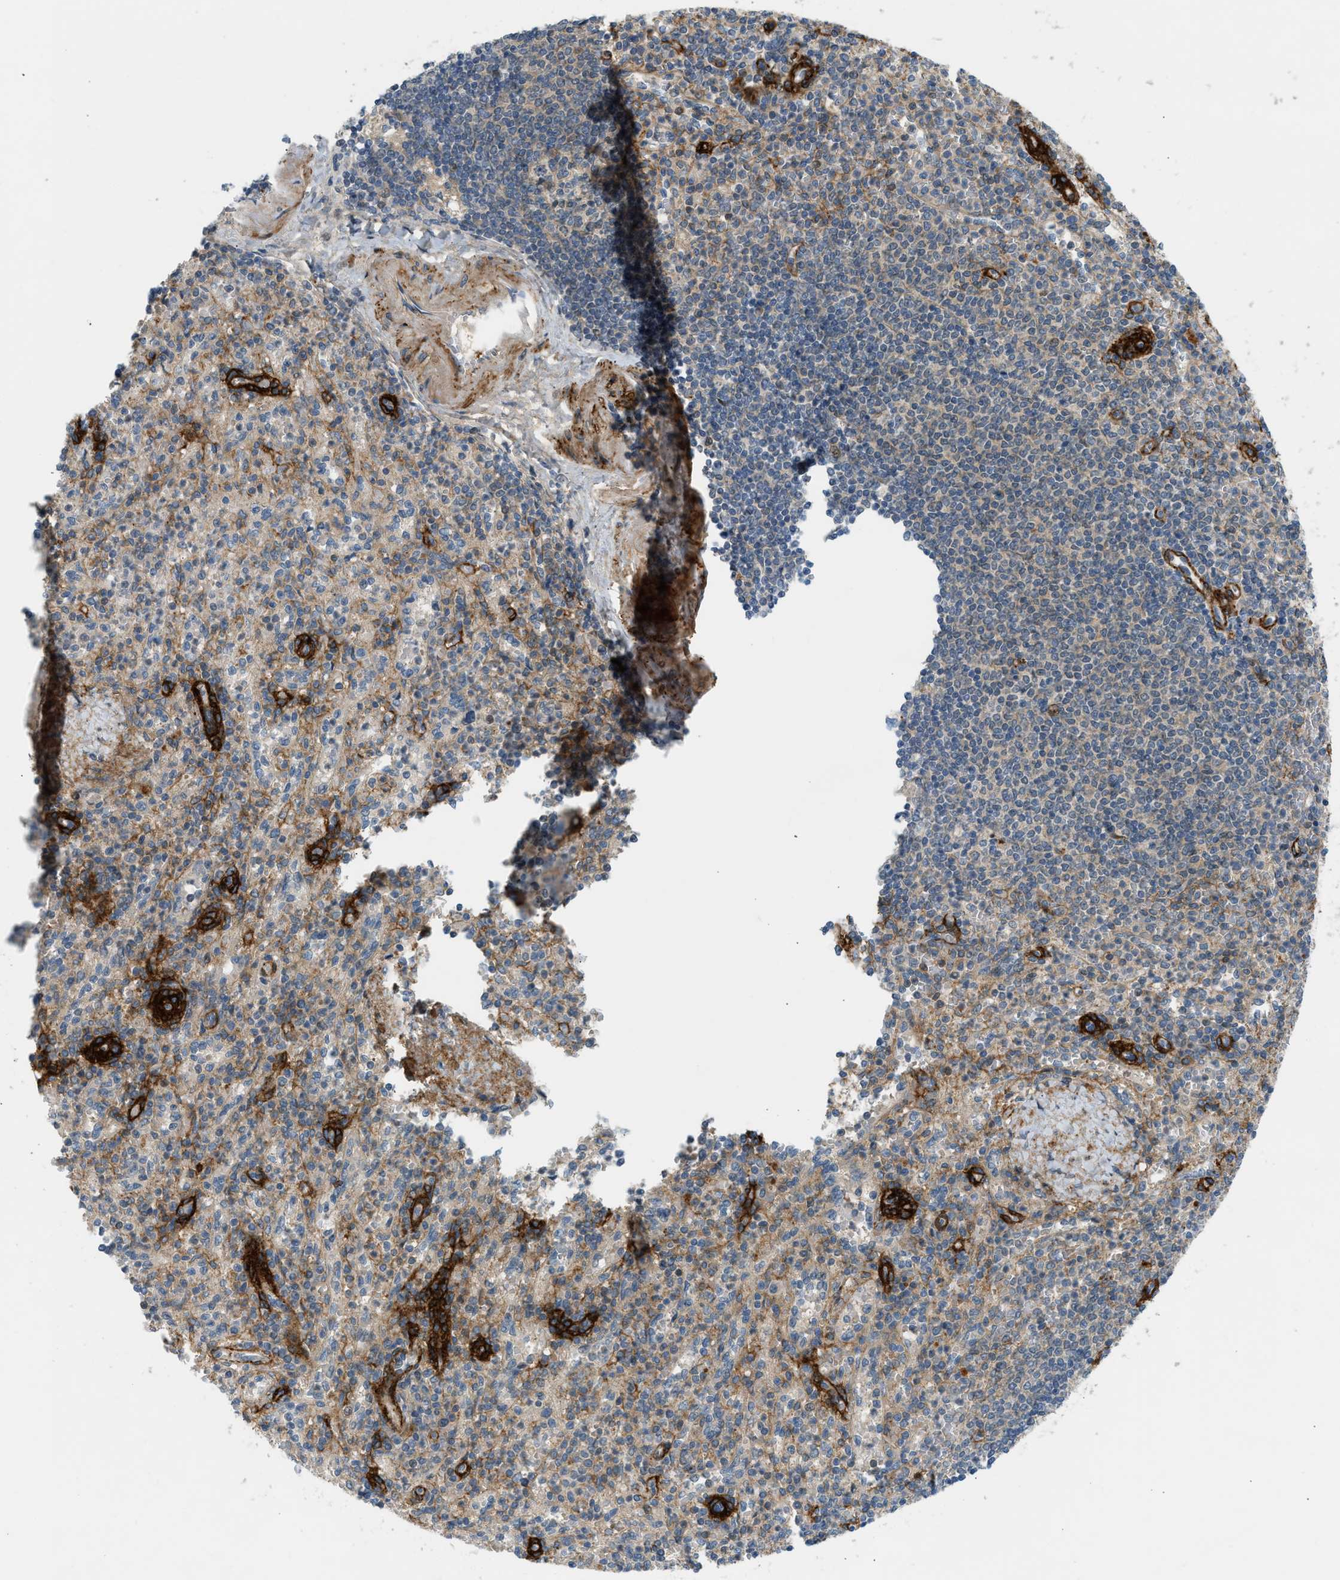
{"staining": {"intensity": "weak", "quantity": "<25%", "location": "cytoplasmic/membranous"}, "tissue": "spleen", "cell_type": "Cells in red pulp", "image_type": "normal", "snomed": [{"axis": "morphology", "description": "Normal tissue, NOS"}, {"axis": "topography", "description": "Spleen"}], "caption": "Cells in red pulp show no significant positivity in normal spleen.", "gene": "EDNRA", "patient": {"sex": "female", "age": 74}}